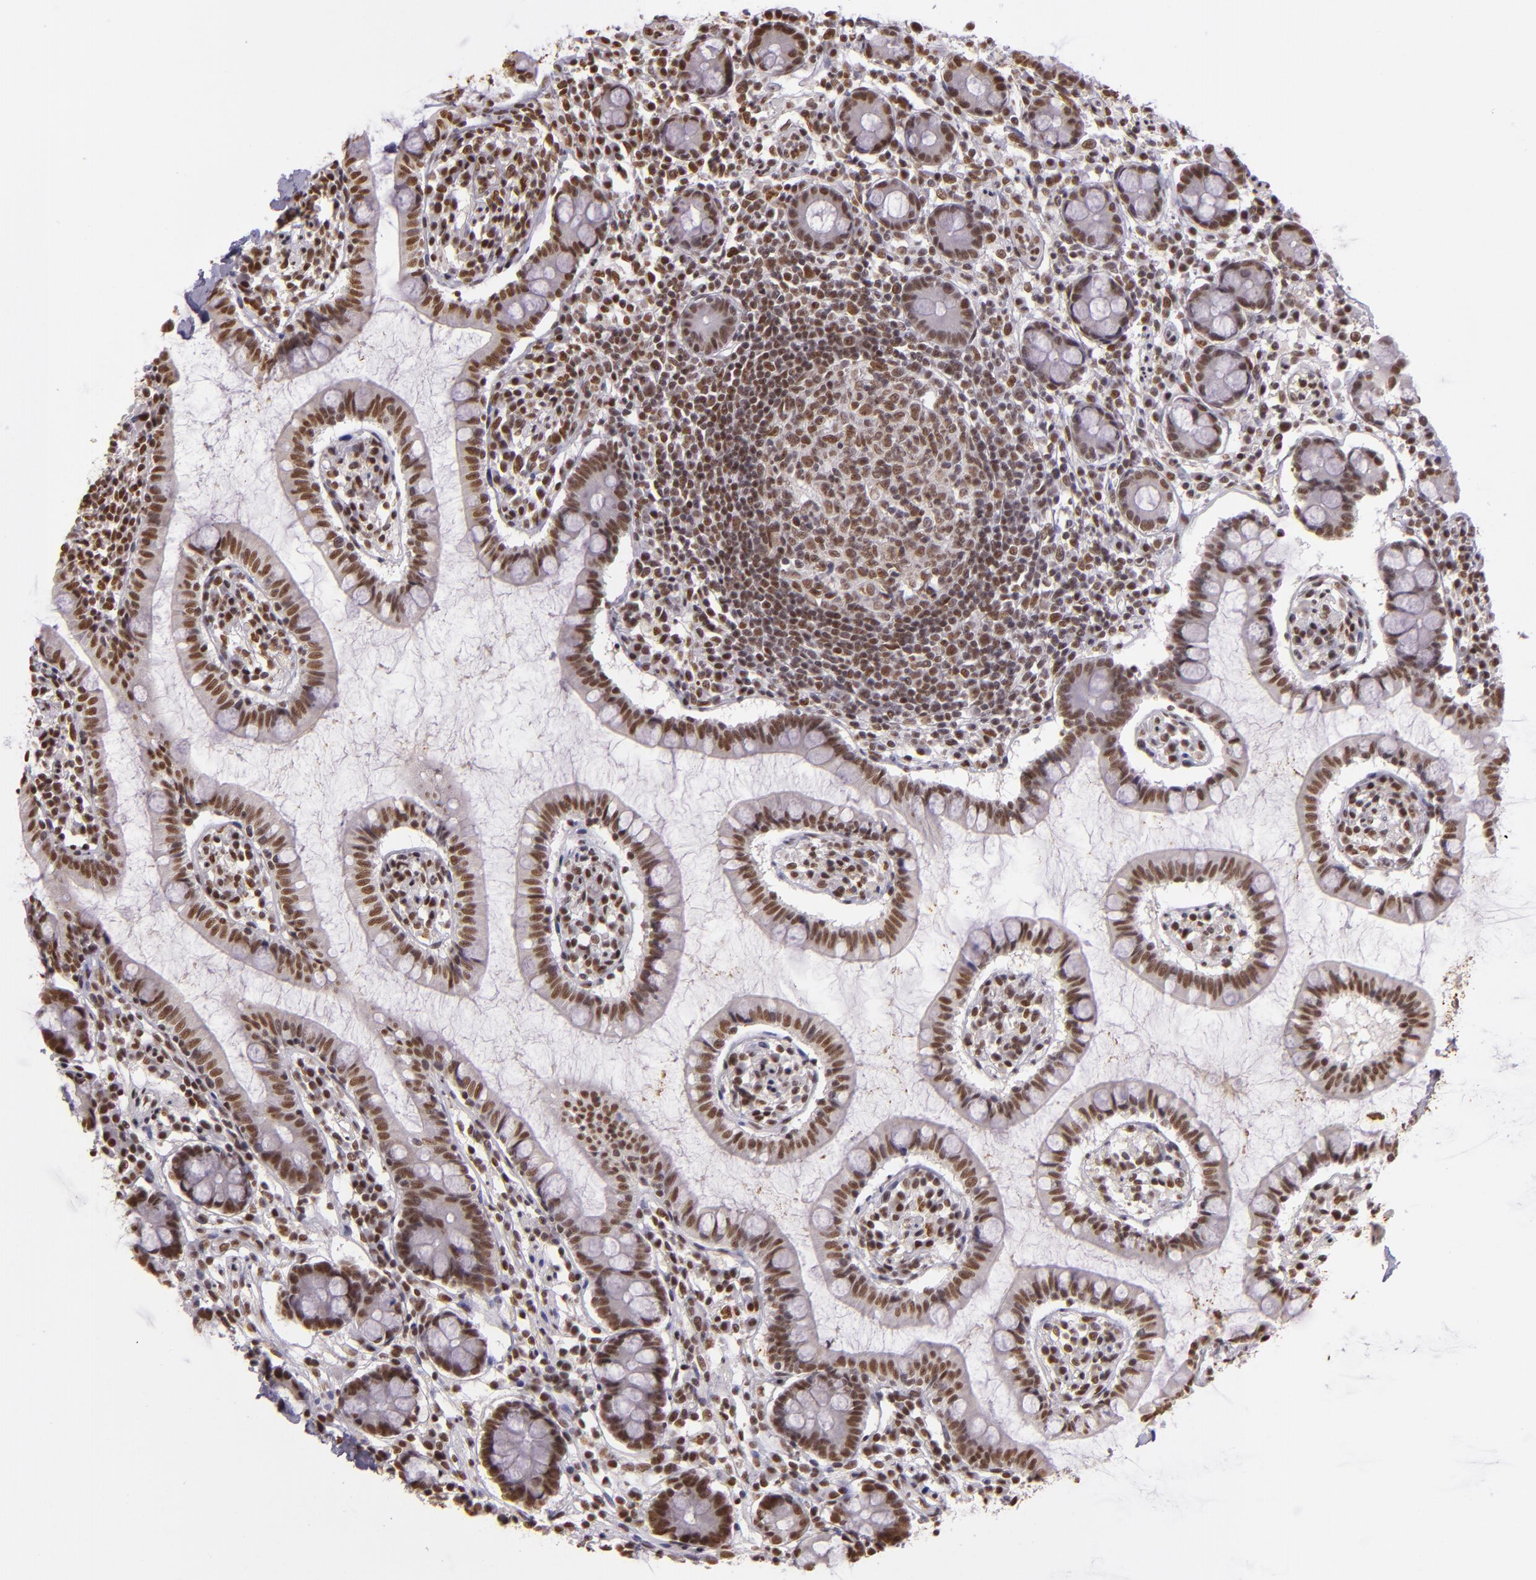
{"staining": {"intensity": "strong", "quantity": ">75%", "location": "nuclear"}, "tissue": "small intestine", "cell_type": "Glandular cells", "image_type": "normal", "snomed": [{"axis": "morphology", "description": "Normal tissue, NOS"}, {"axis": "topography", "description": "Small intestine"}], "caption": "IHC of benign human small intestine demonstrates high levels of strong nuclear expression in approximately >75% of glandular cells. (DAB (3,3'-diaminobenzidine) IHC, brown staining for protein, blue staining for nuclei).", "gene": "USF1", "patient": {"sex": "female", "age": 61}}